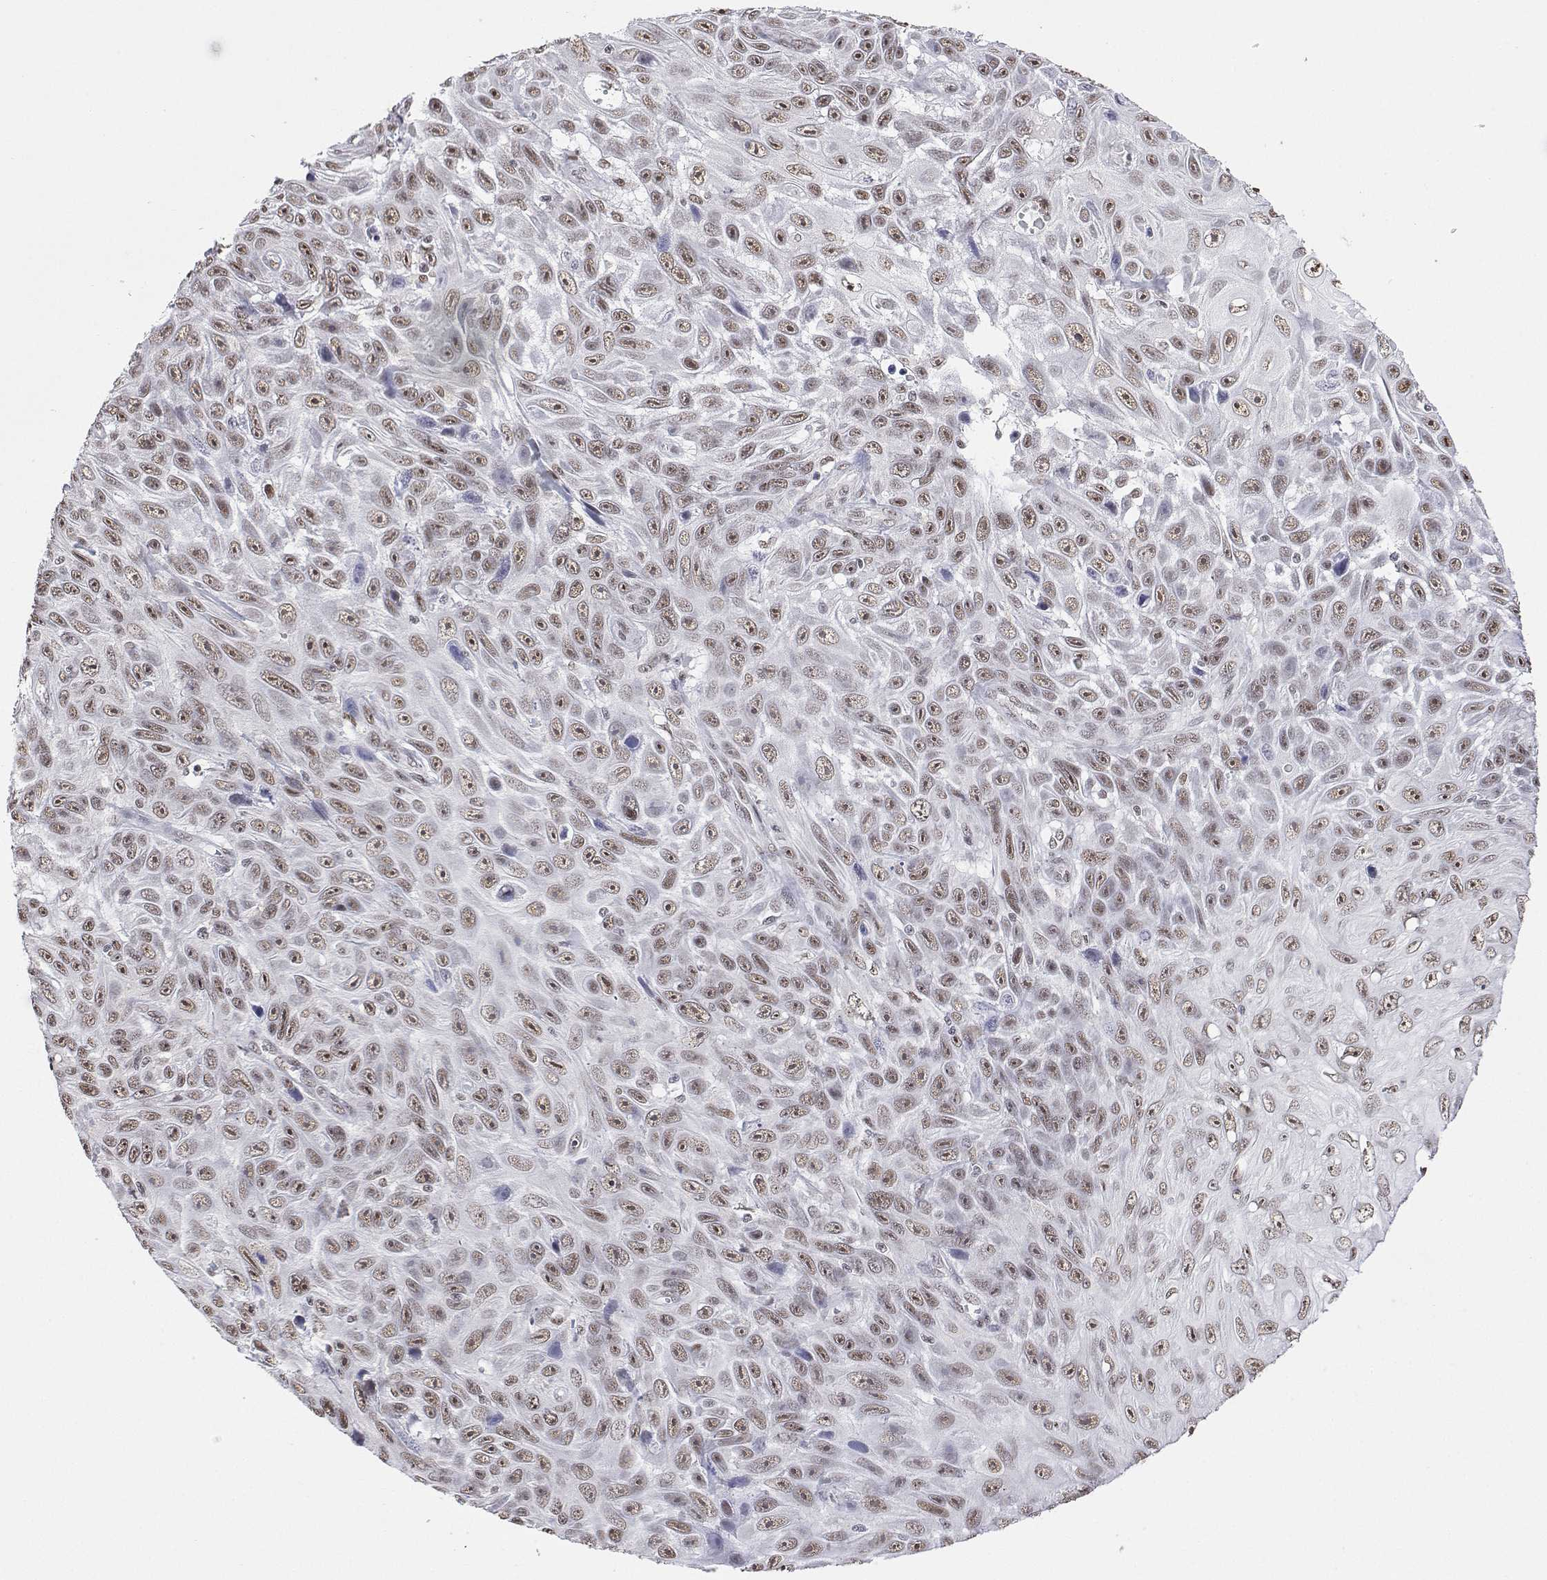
{"staining": {"intensity": "moderate", "quantity": ">75%", "location": "nuclear"}, "tissue": "skin cancer", "cell_type": "Tumor cells", "image_type": "cancer", "snomed": [{"axis": "morphology", "description": "Squamous cell carcinoma, NOS"}, {"axis": "topography", "description": "Skin"}], "caption": "This is a histology image of immunohistochemistry staining of skin cancer, which shows moderate staining in the nuclear of tumor cells.", "gene": "ADAR", "patient": {"sex": "male", "age": 82}}